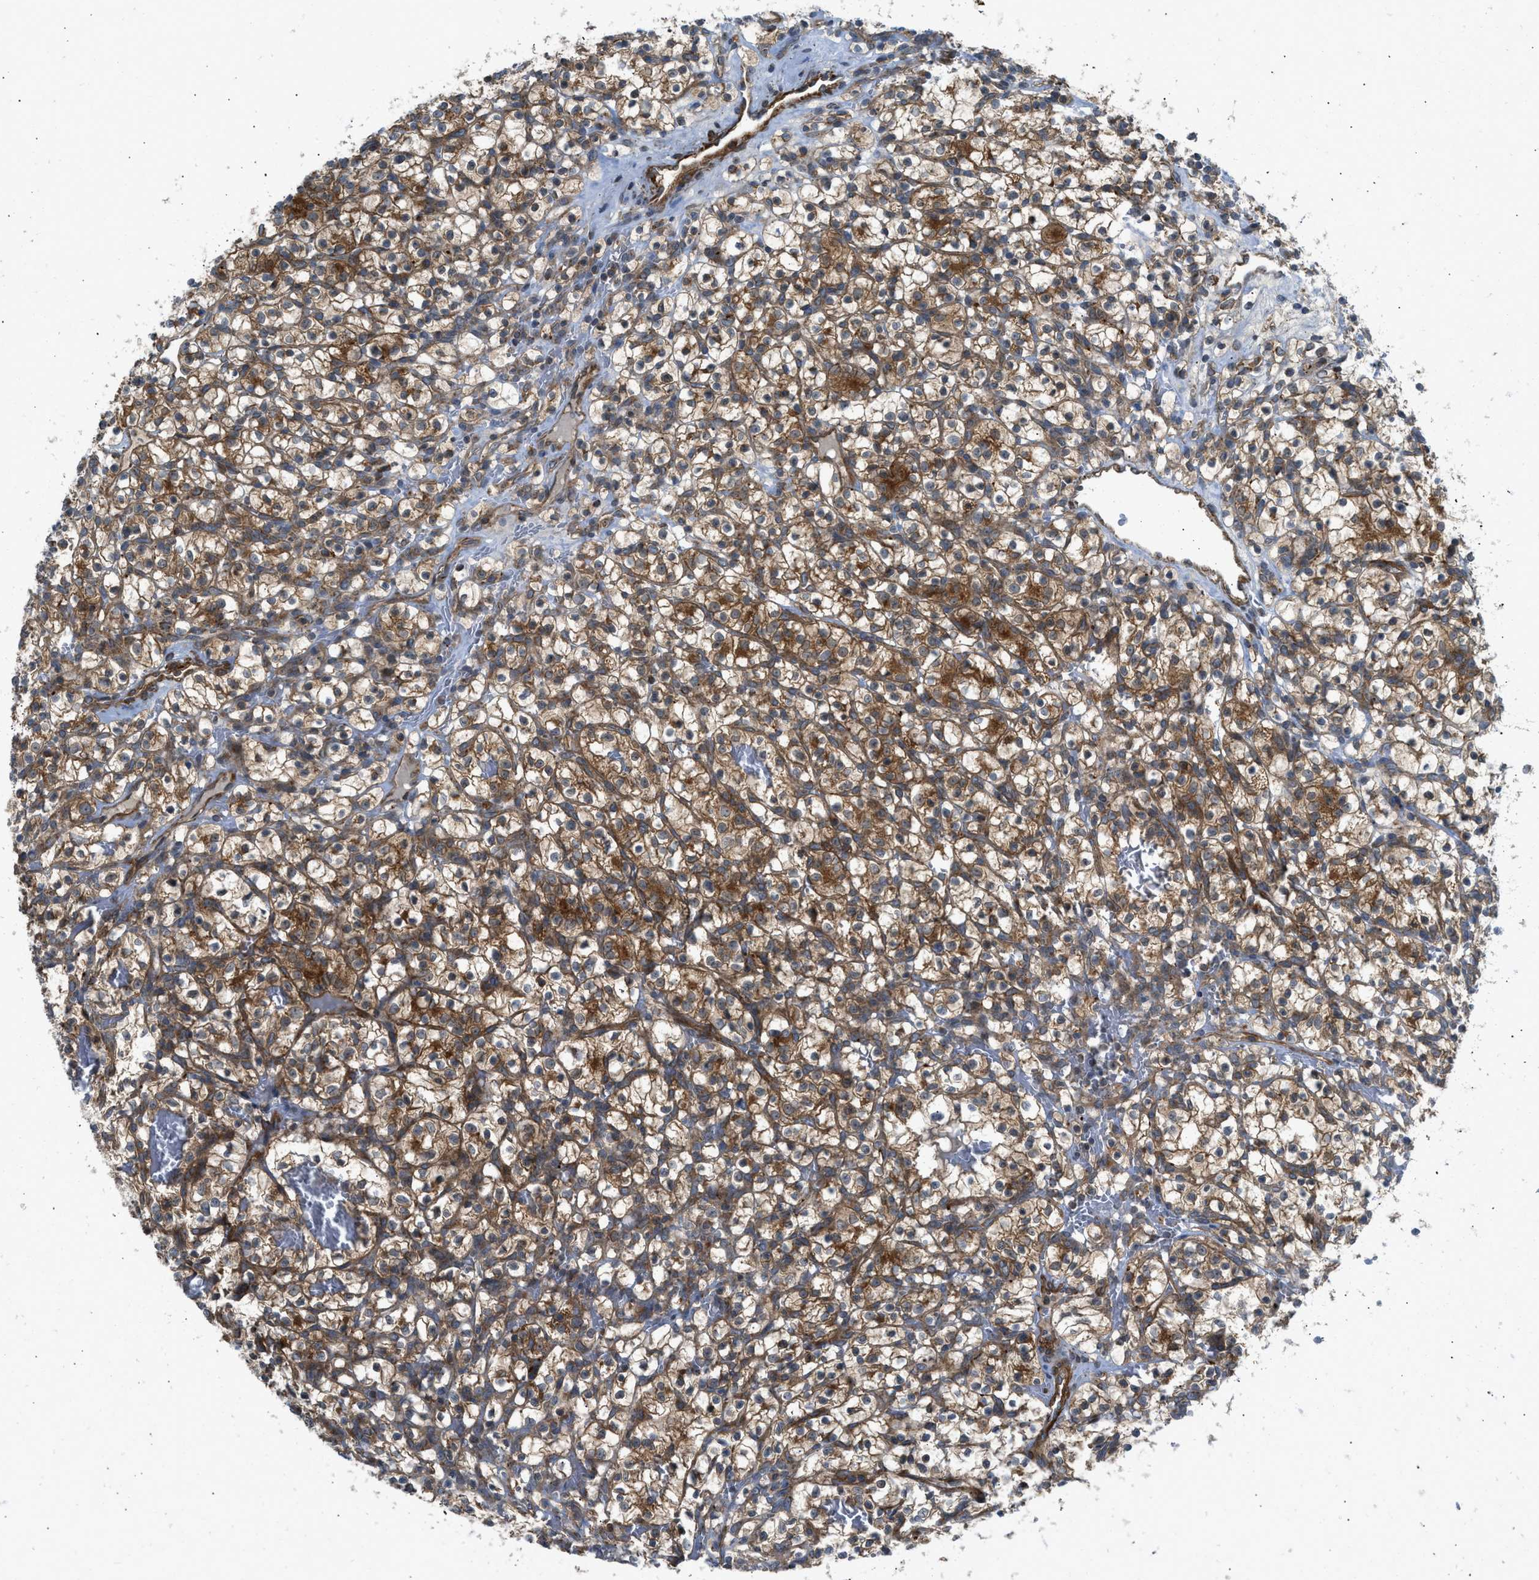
{"staining": {"intensity": "strong", "quantity": ">75%", "location": "cytoplasmic/membranous"}, "tissue": "renal cancer", "cell_type": "Tumor cells", "image_type": "cancer", "snomed": [{"axis": "morphology", "description": "Adenocarcinoma, NOS"}, {"axis": "topography", "description": "Kidney"}], "caption": "Immunohistochemistry (IHC) (DAB (3,3'-diaminobenzidine)) staining of renal cancer (adenocarcinoma) demonstrates strong cytoplasmic/membranous protein staining in about >75% of tumor cells.", "gene": "SESN2", "patient": {"sex": "female", "age": 57}}